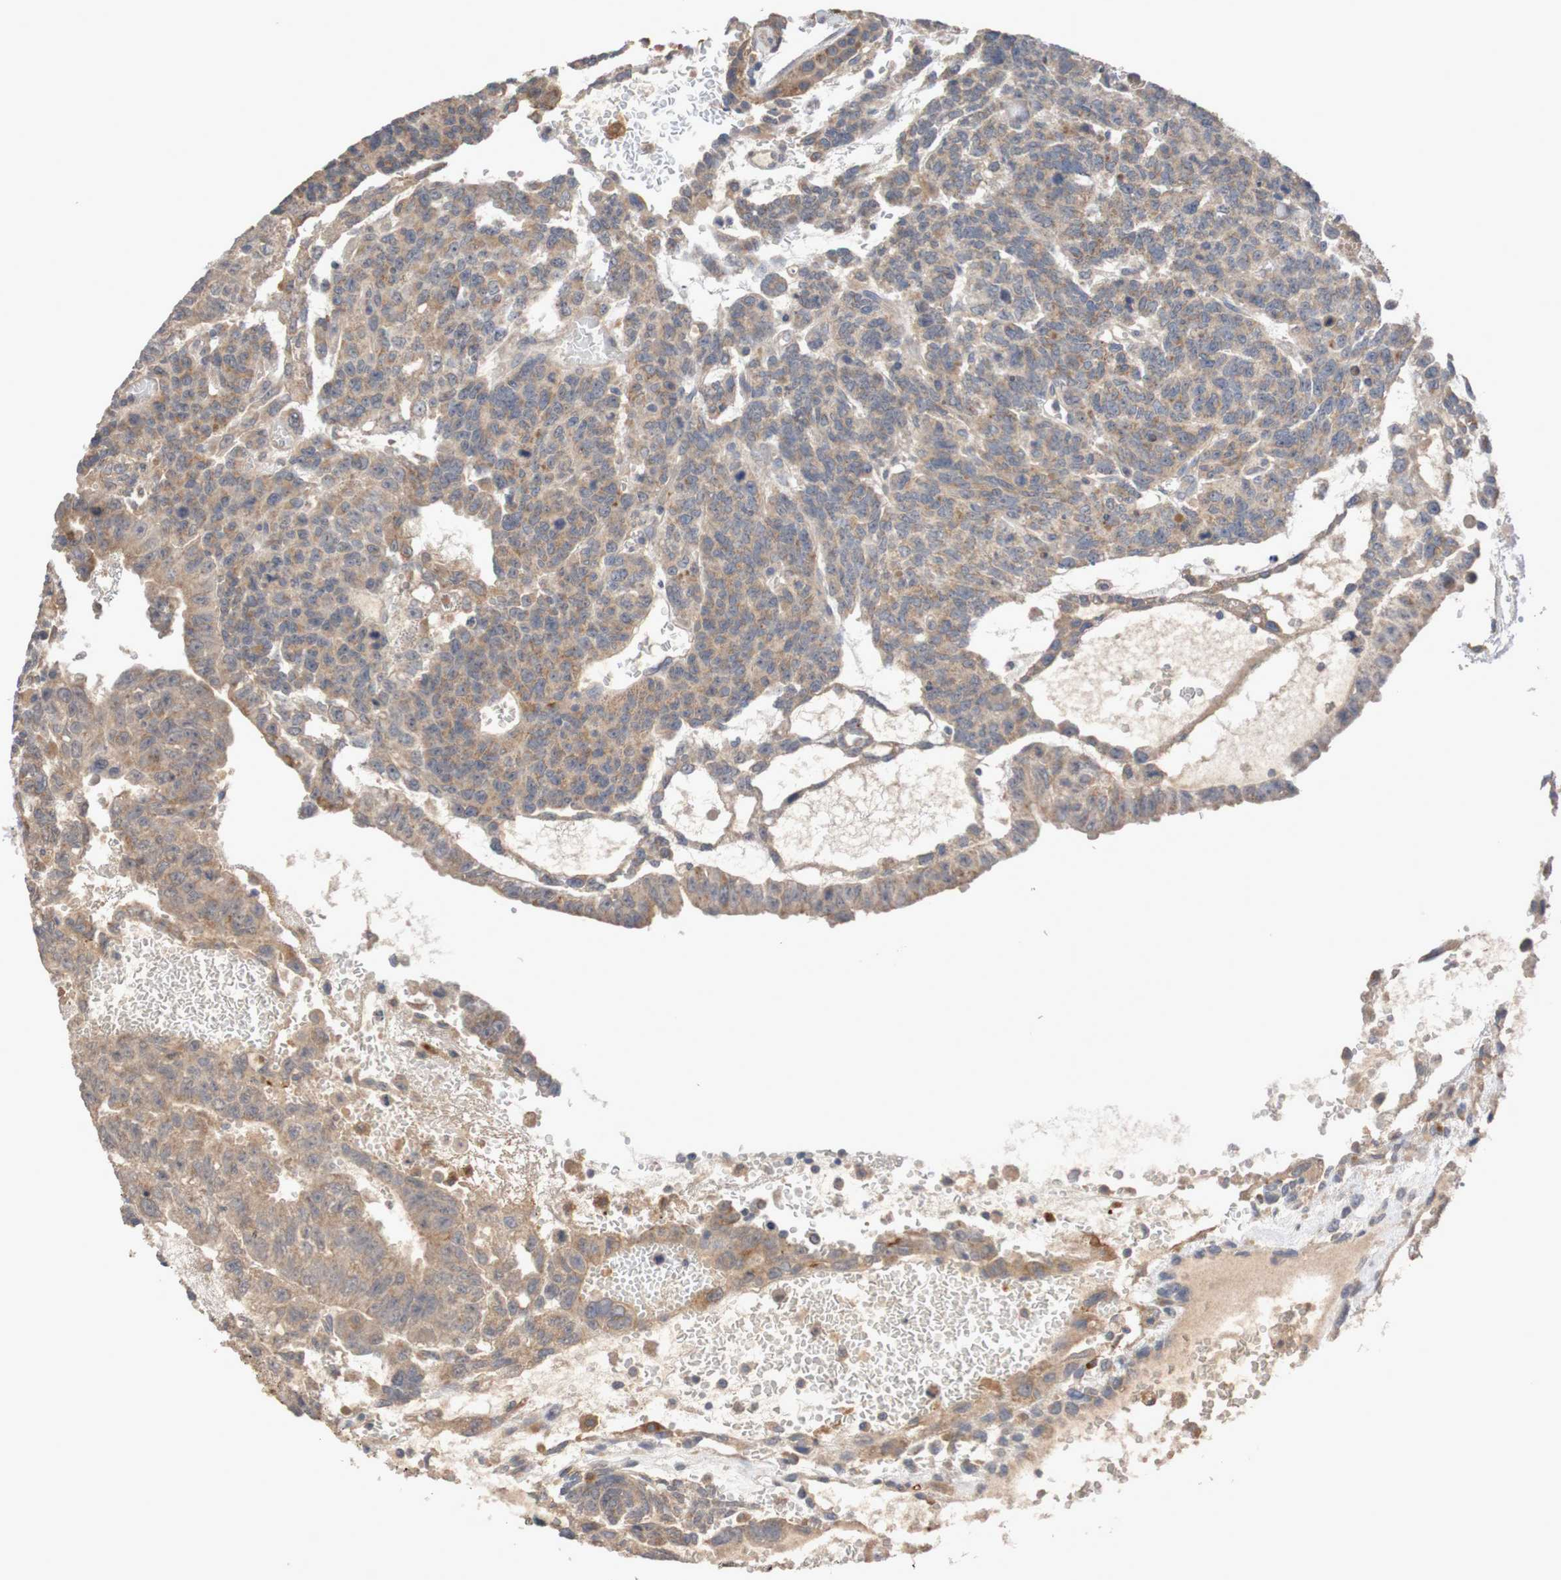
{"staining": {"intensity": "weak", "quantity": ">75%", "location": "cytoplasmic/membranous"}, "tissue": "testis cancer", "cell_type": "Tumor cells", "image_type": "cancer", "snomed": [{"axis": "morphology", "description": "Seminoma, NOS"}, {"axis": "morphology", "description": "Carcinoma, Embryonal, NOS"}, {"axis": "topography", "description": "Testis"}], "caption": "Immunohistochemical staining of human testis cancer shows low levels of weak cytoplasmic/membranous expression in about >75% of tumor cells. Ihc stains the protein of interest in brown and the nuclei are stained blue.", "gene": "PHYH", "patient": {"sex": "male", "age": 52}}